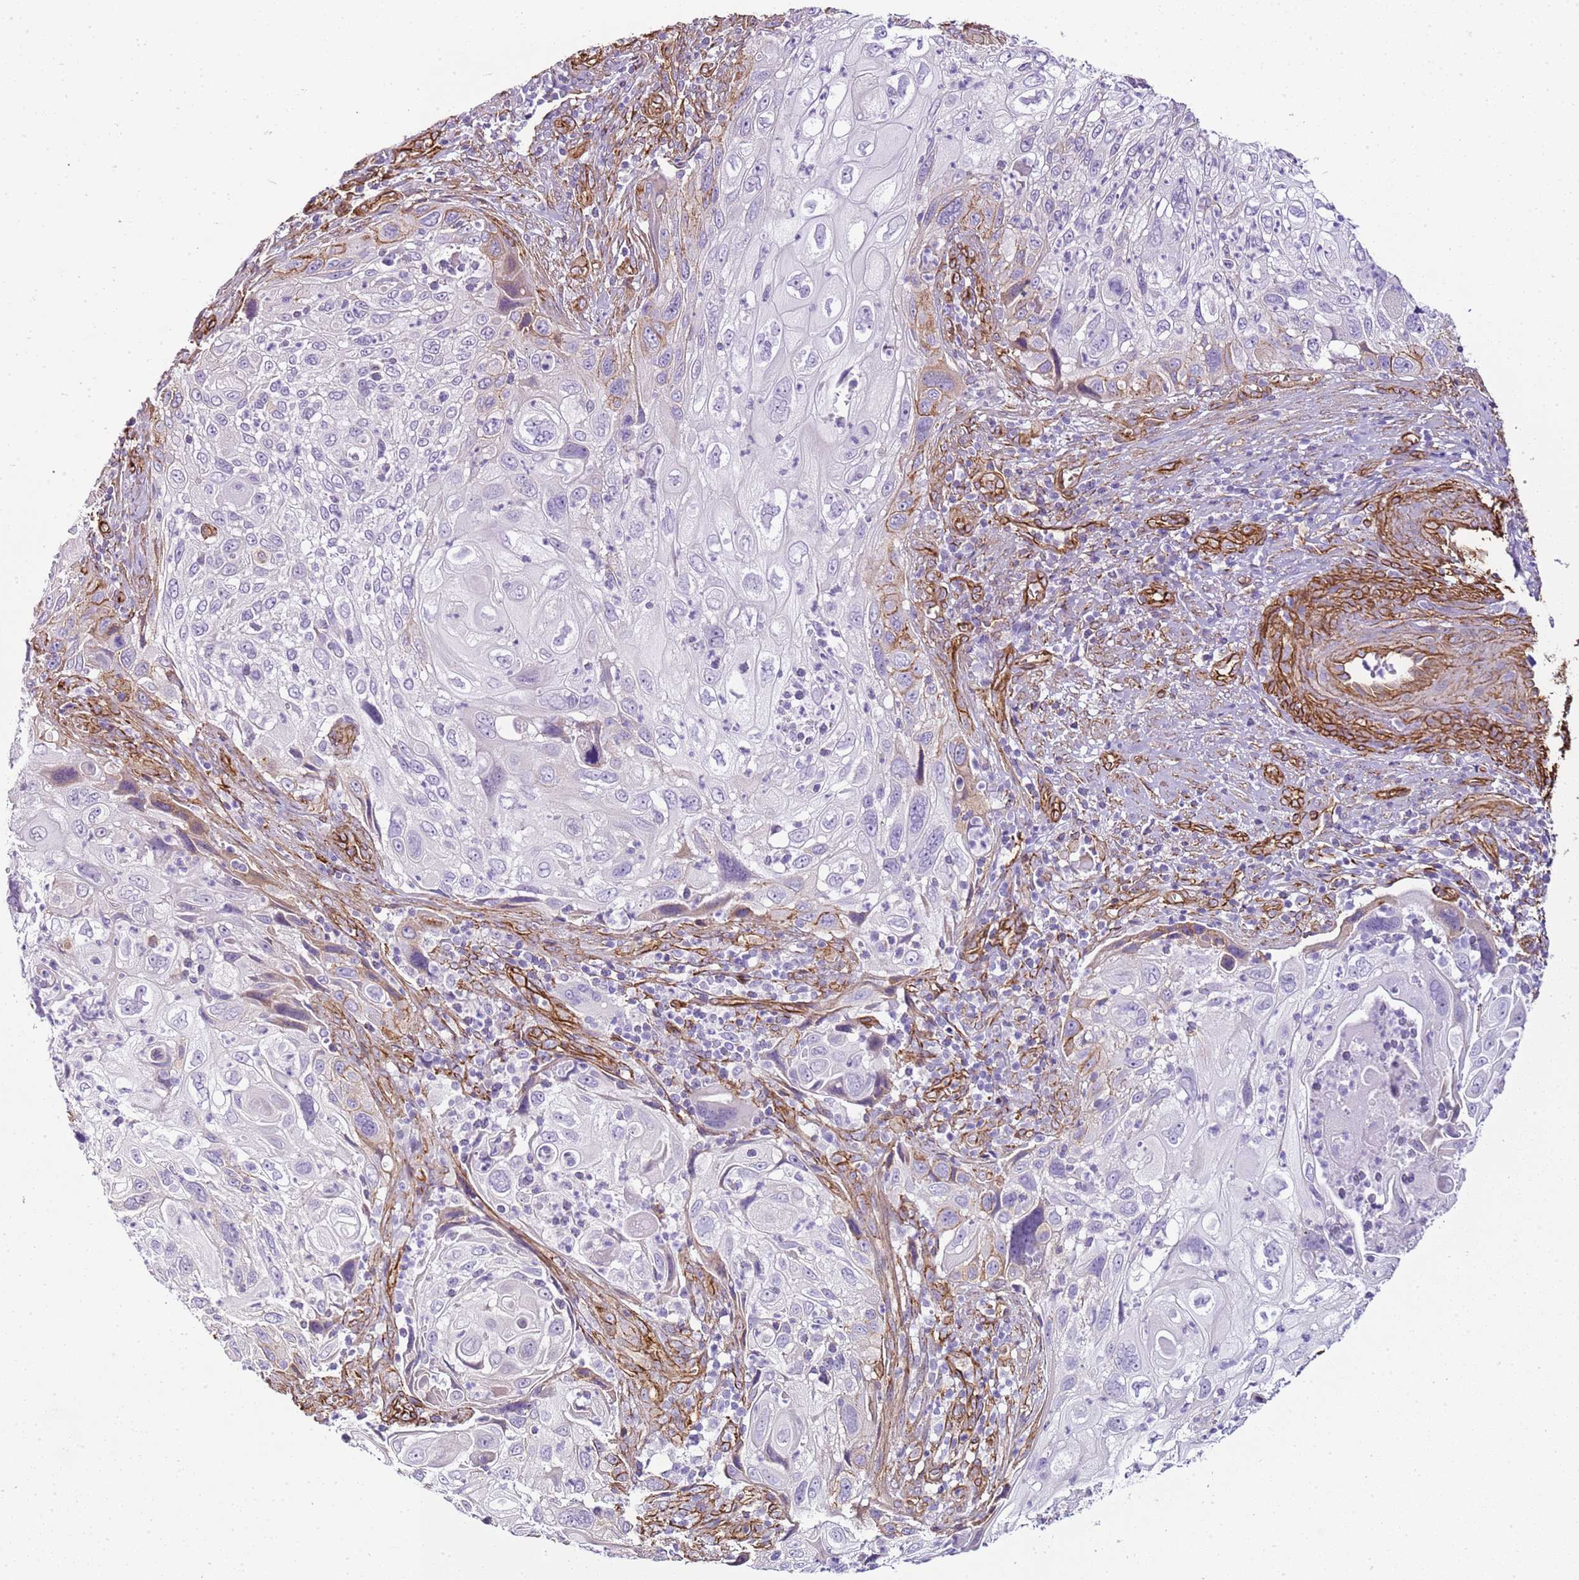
{"staining": {"intensity": "negative", "quantity": "none", "location": "none"}, "tissue": "cervical cancer", "cell_type": "Tumor cells", "image_type": "cancer", "snomed": [{"axis": "morphology", "description": "Squamous cell carcinoma, NOS"}, {"axis": "topography", "description": "Cervix"}], "caption": "IHC micrograph of neoplastic tissue: cervical squamous cell carcinoma stained with DAB exhibits no significant protein expression in tumor cells. (Stains: DAB (3,3'-diaminobenzidine) IHC with hematoxylin counter stain, Microscopy: brightfield microscopy at high magnification).", "gene": "CTDSPL", "patient": {"sex": "female", "age": 70}}